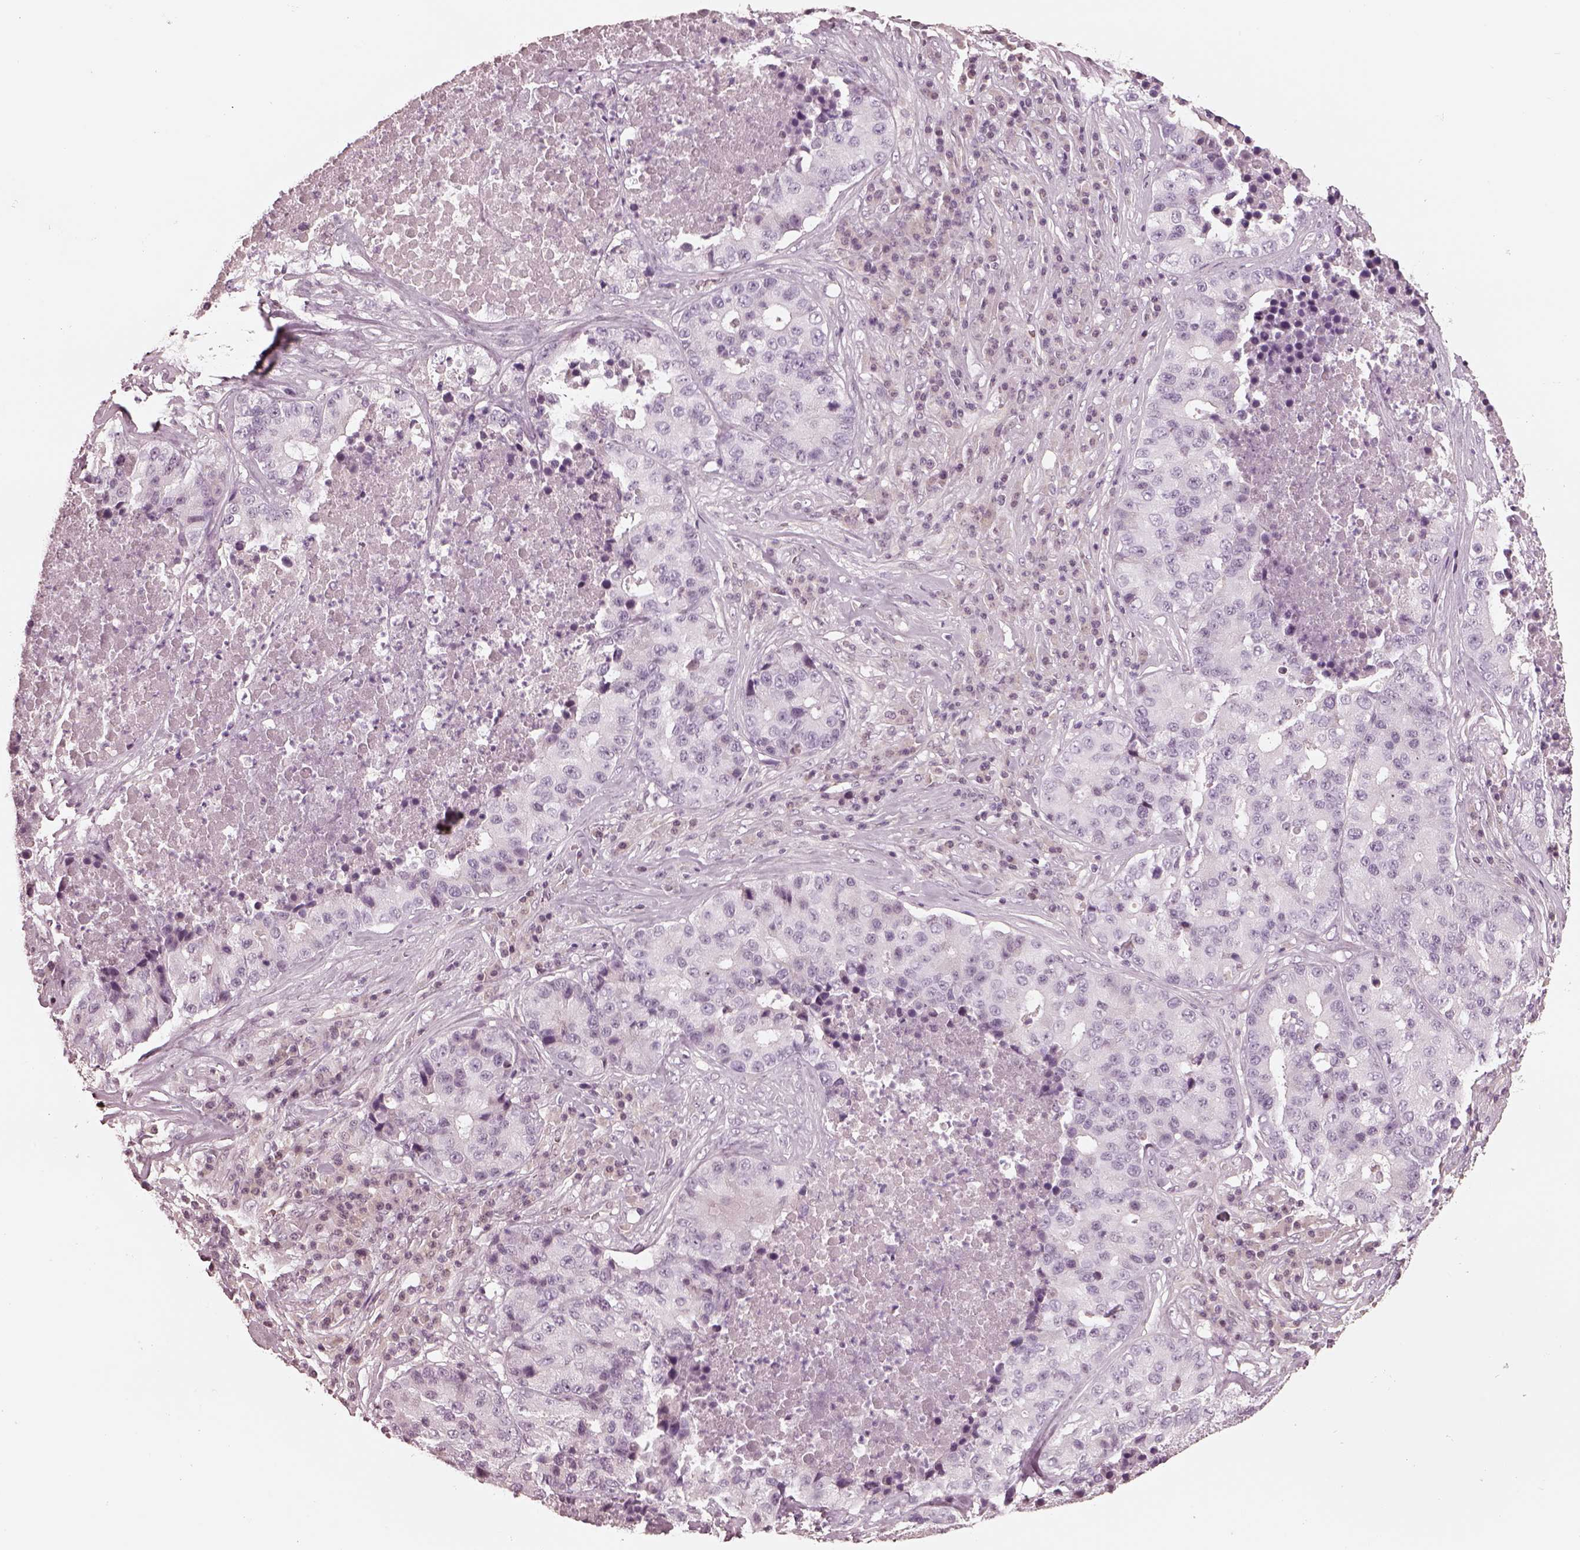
{"staining": {"intensity": "negative", "quantity": "none", "location": "none"}, "tissue": "stomach cancer", "cell_type": "Tumor cells", "image_type": "cancer", "snomed": [{"axis": "morphology", "description": "Adenocarcinoma, NOS"}, {"axis": "topography", "description": "Stomach"}], "caption": "Immunohistochemical staining of stomach cancer (adenocarcinoma) displays no significant expression in tumor cells.", "gene": "EGR4", "patient": {"sex": "male", "age": 71}}